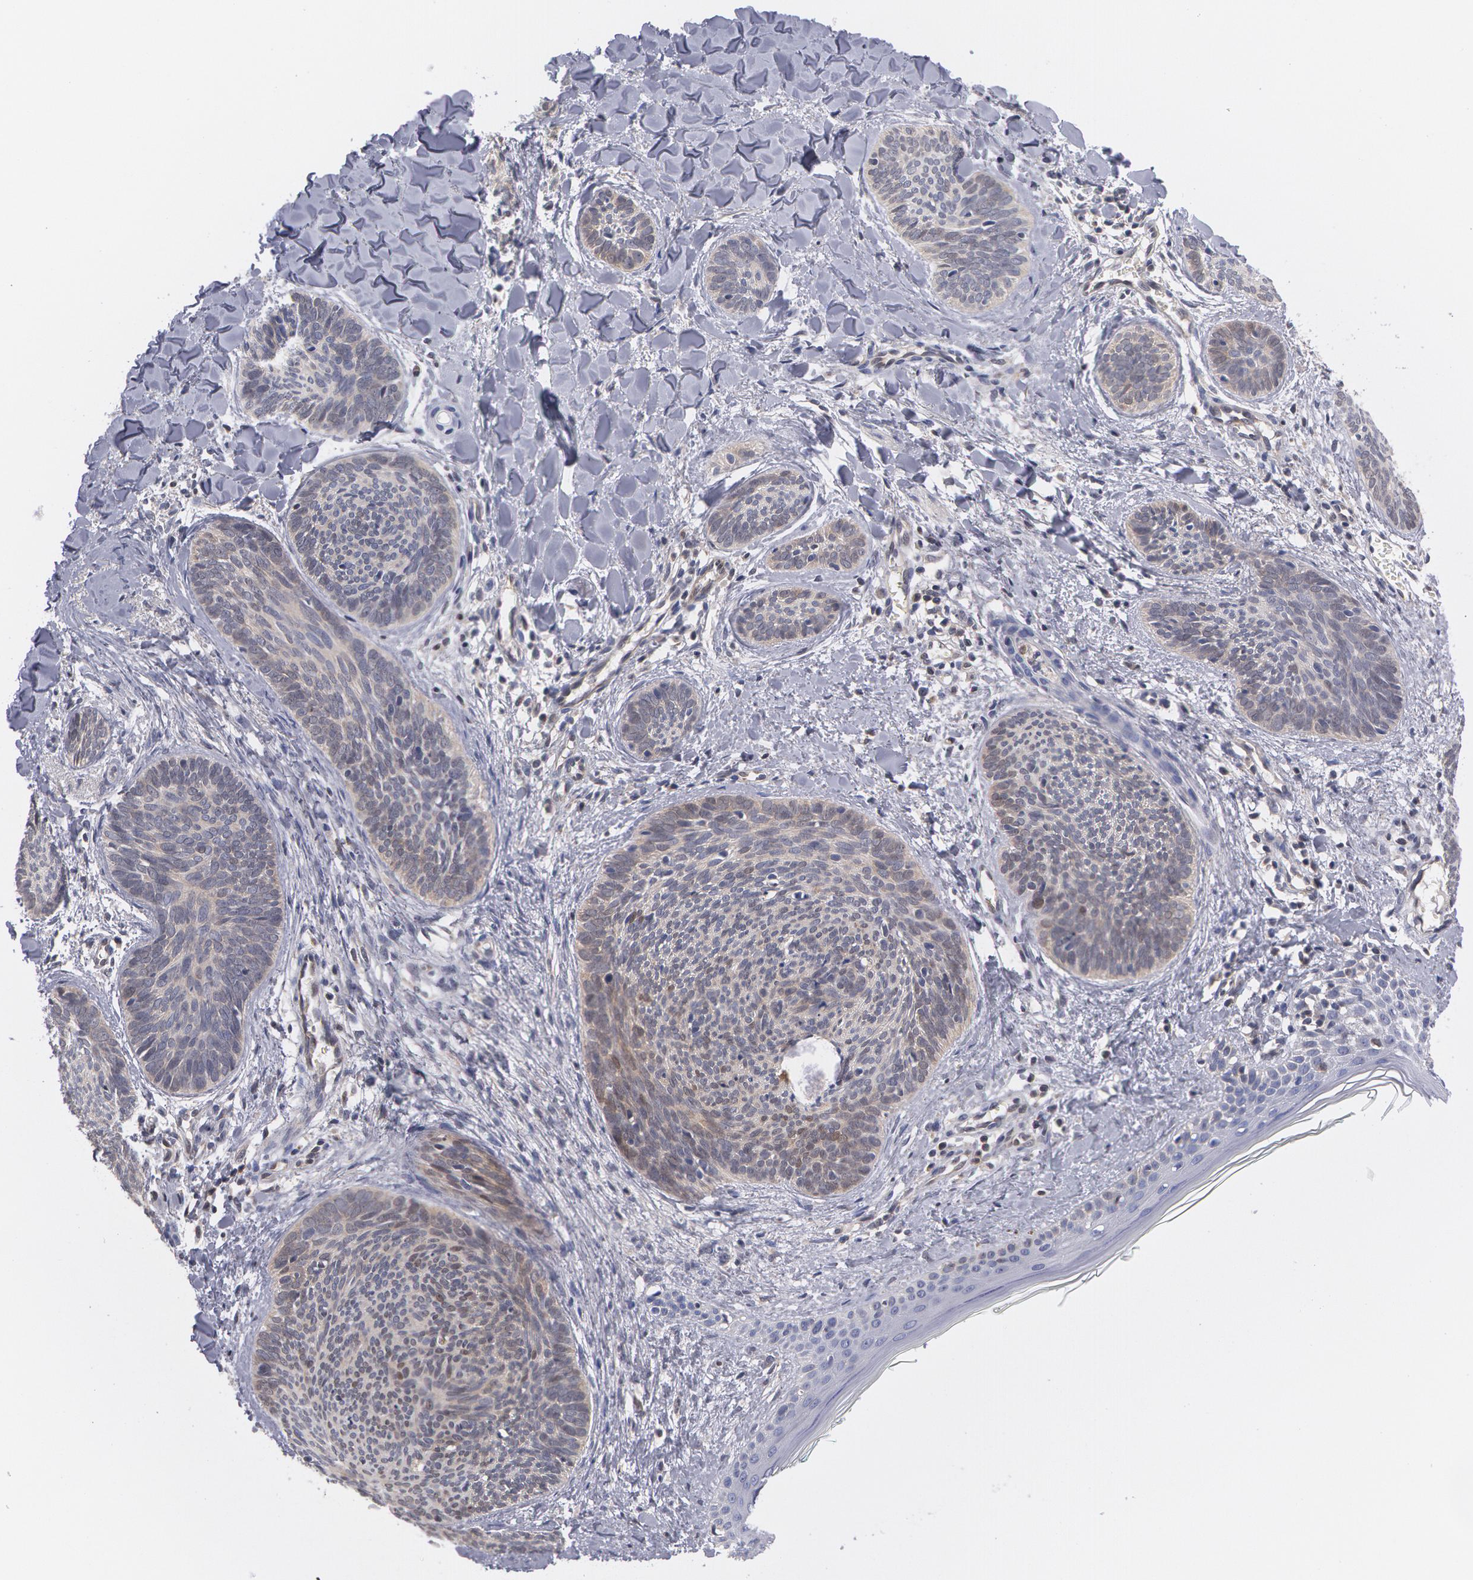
{"staining": {"intensity": "negative", "quantity": "none", "location": "none"}, "tissue": "skin cancer", "cell_type": "Tumor cells", "image_type": "cancer", "snomed": [{"axis": "morphology", "description": "Basal cell carcinoma"}, {"axis": "topography", "description": "Skin"}], "caption": "Protein analysis of skin basal cell carcinoma demonstrates no significant positivity in tumor cells.", "gene": "TXNRD1", "patient": {"sex": "female", "age": 81}}